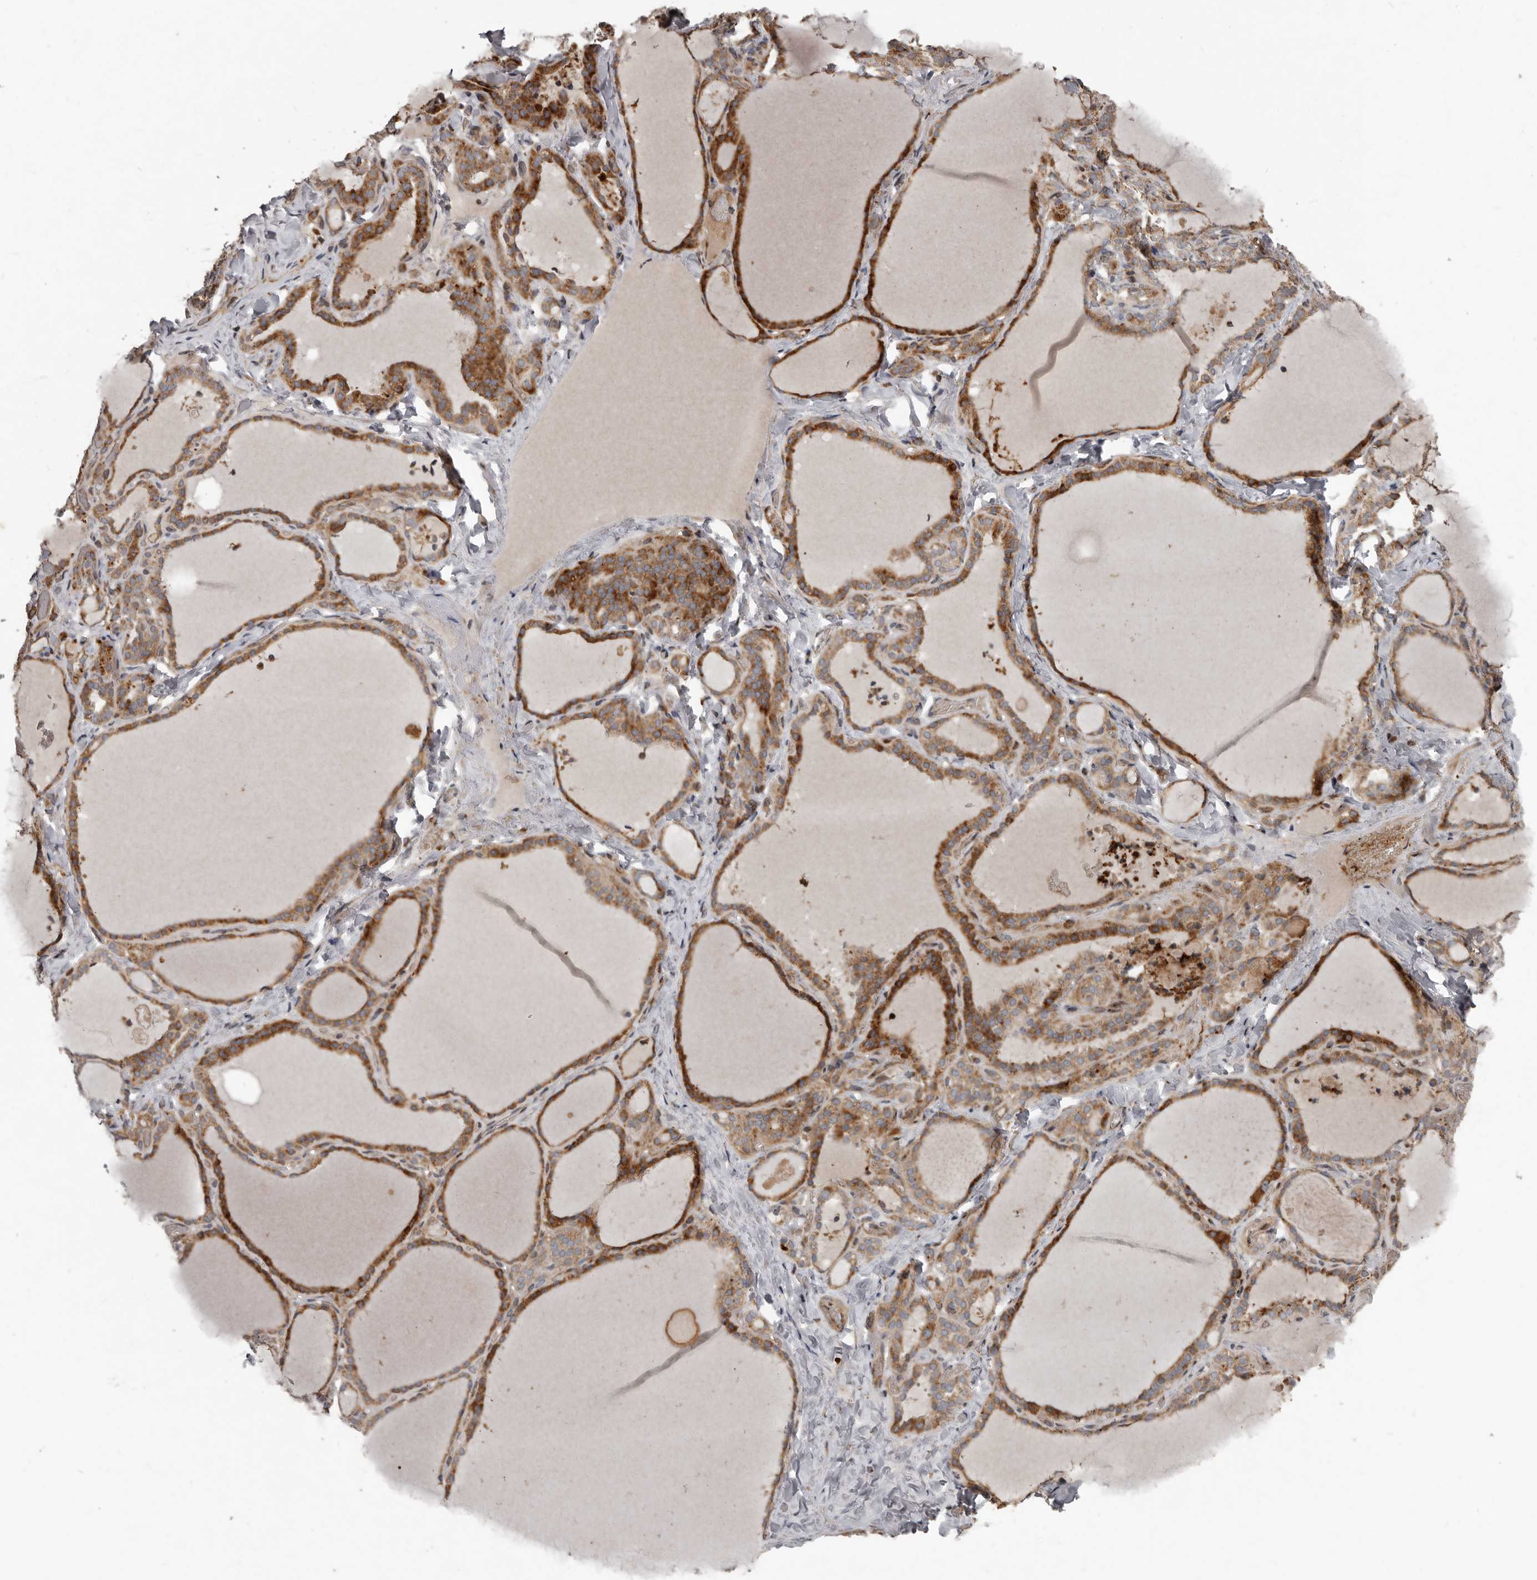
{"staining": {"intensity": "strong", "quantity": ">75%", "location": "cytoplasmic/membranous"}, "tissue": "thyroid gland", "cell_type": "Glandular cells", "image_type": "normal", "snomed": [{"axis": "morphology", "description": "Normal tissue, NOS"}, {"axis": "topography", "description": "Thyroid gland"}], "caption": "Thyroid gland was stained to show a protein in brown. There is high levels of strong cytoplasmic/membranous expression in approximately >75% of glandular cells. (DAB (3,3'-diaminobenzidine) IHC, brown staining for protein, blue staining for nuclei).", "gene": "FBXO31", "patient": {"sex": "female", "age": 22}}